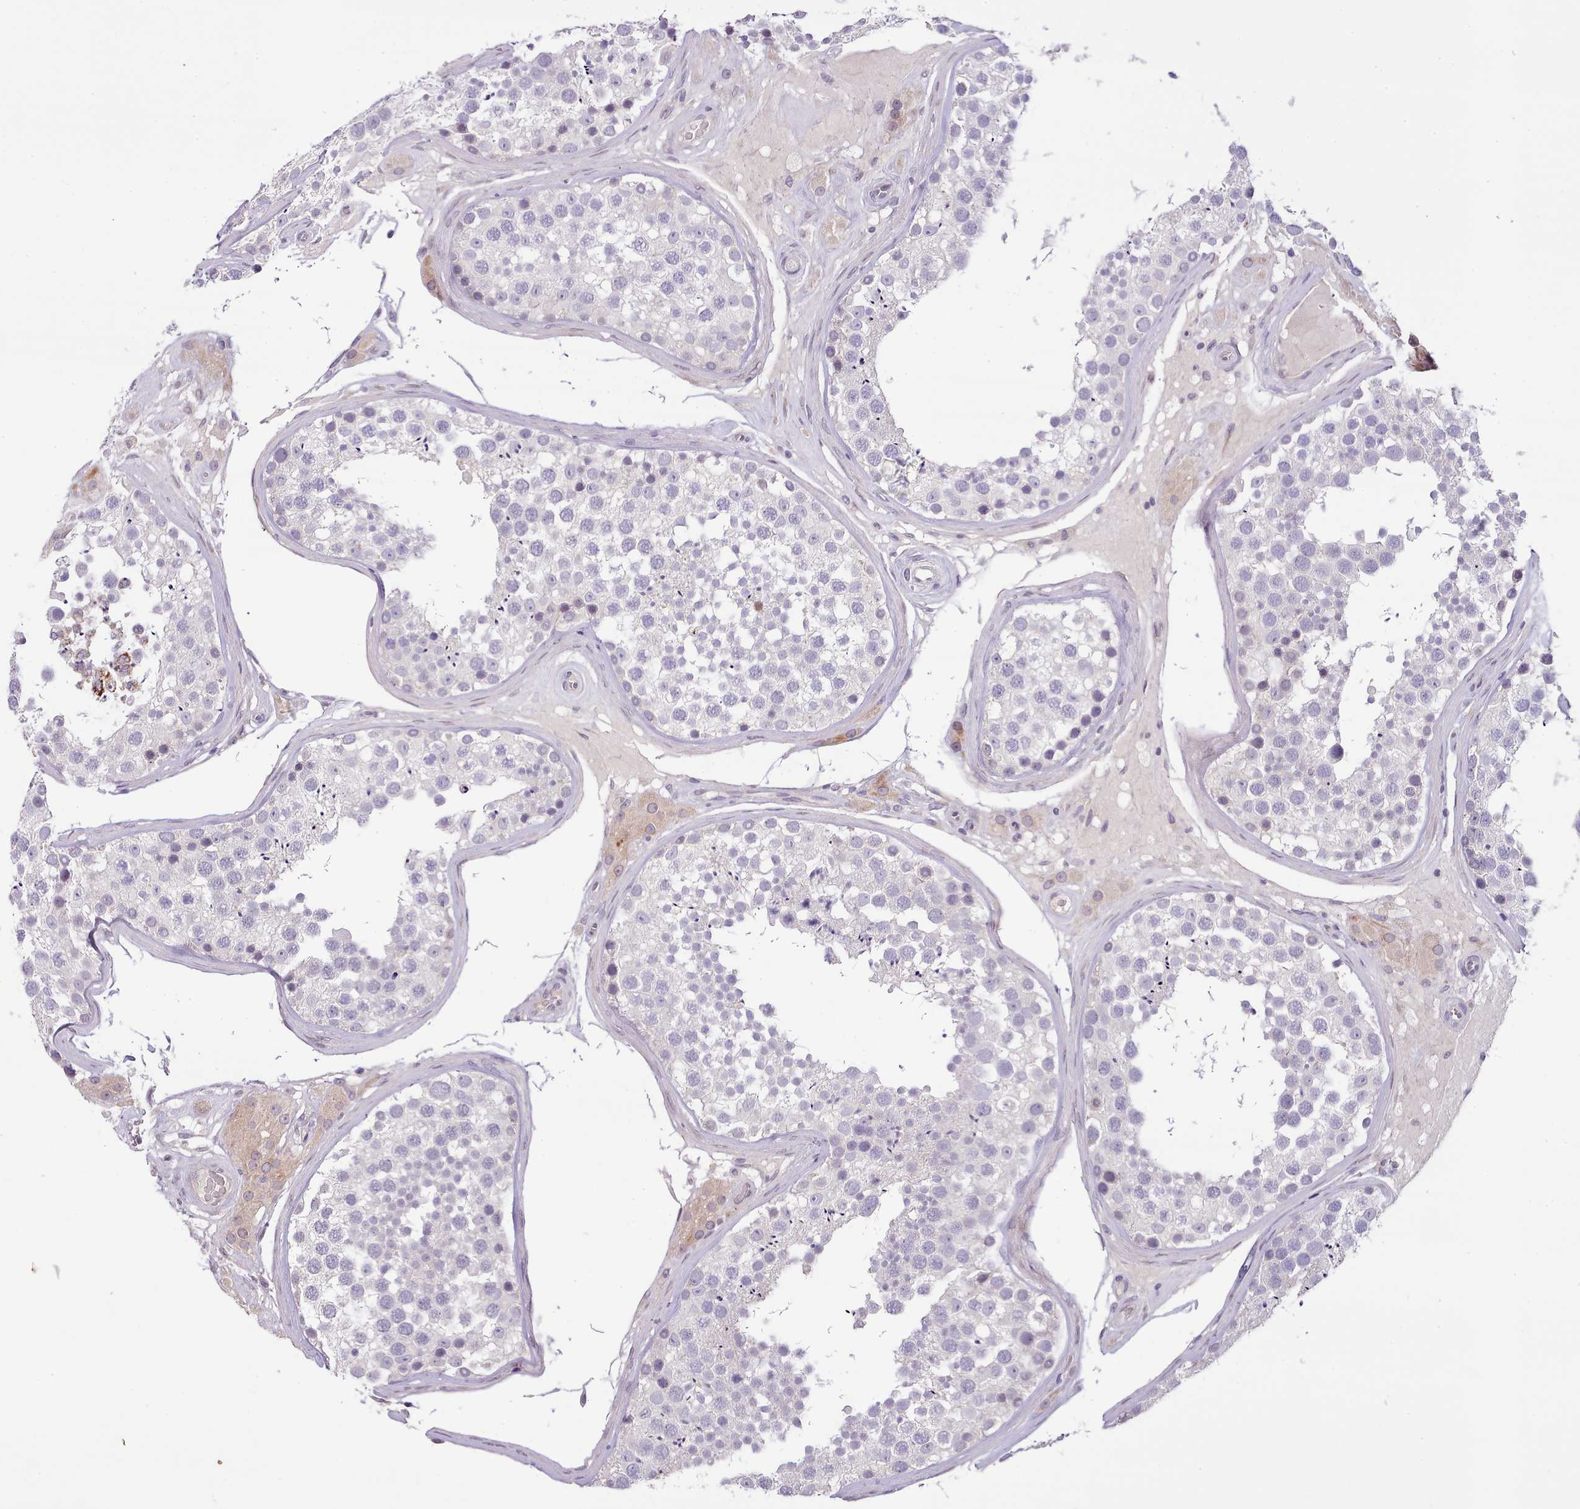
{"staining": {"intensity": "negative", "quantity": "none", "location": "none"}, "tissue": "testis", "cell_type": "Cells in seminiferous ducts", "image_type": "normal", "snomed": [{"axis": "morphology", "description": "Normal tissue, NOS"}, {"axis": "topography", "description": "Testis"}], "caption": "Immunohistochemistry (IHC) image of unremarkable testis stained for a protein (brown), which exhibits no positivity in cells in seminiferous ducts.", "gene": "ZNF658", "patient": {"sex": "male", "age": 46}}